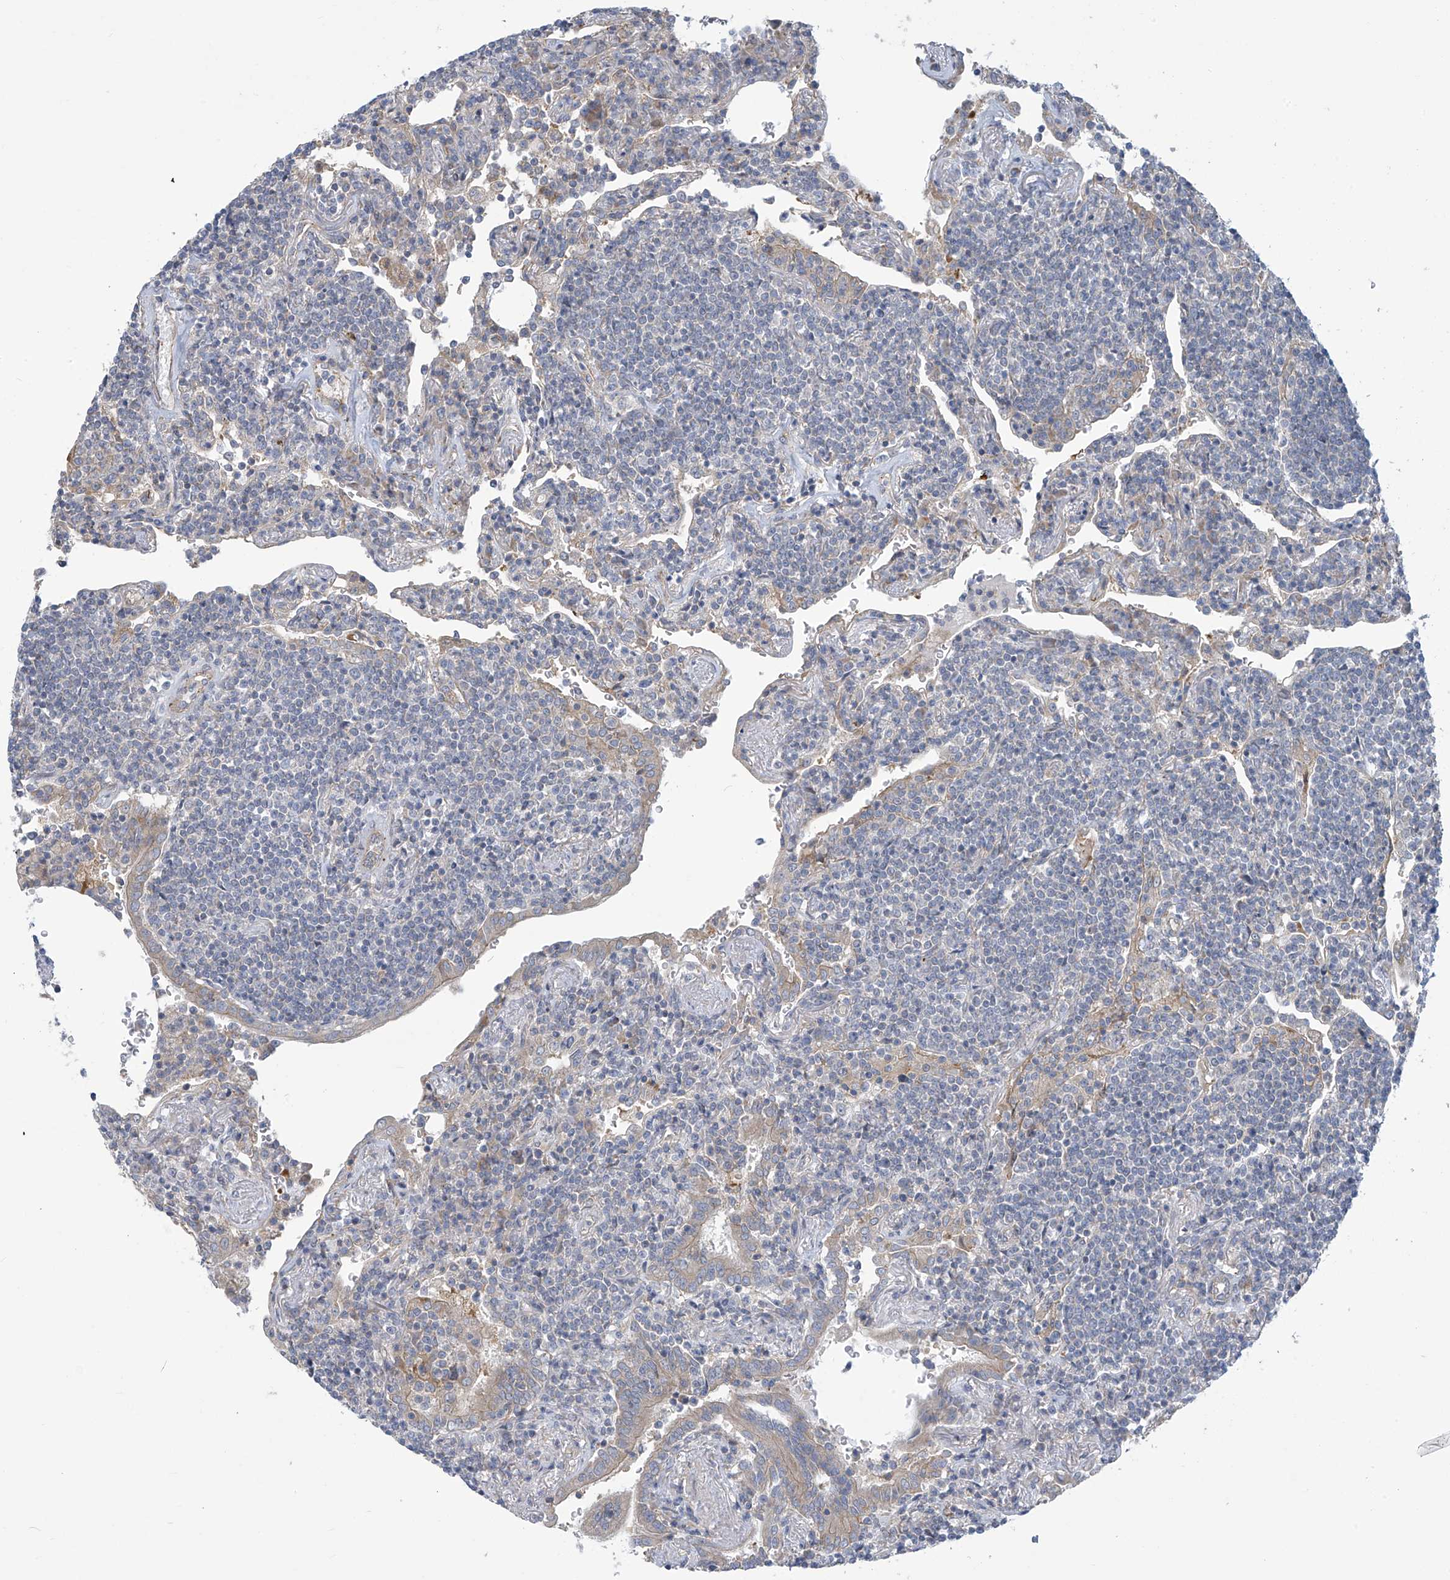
{"staining": {"intensity": "negative", "quantity": "none", "location": "none"}, "tissue": "lymphoma", "cell_type": "Tumor cells", "image_type": "cancer", "snomed": [{"axis": "morphology", "description": "Malignant lymphoma, non-Hodgkin's type, Low grade"}, {"axis": "topography", "description": "Lung"}], "caption": "The micrograph shows no staining of tumor cells in malignant lymphoma, non-Hodgkin's type (low-grade). (DAB (3,3'-diaminobenzidine) immunohistochemistry with hematoxylin counter stain).", "gene": "ADAT2", "patient": {"sex": "female", "age": 71}}